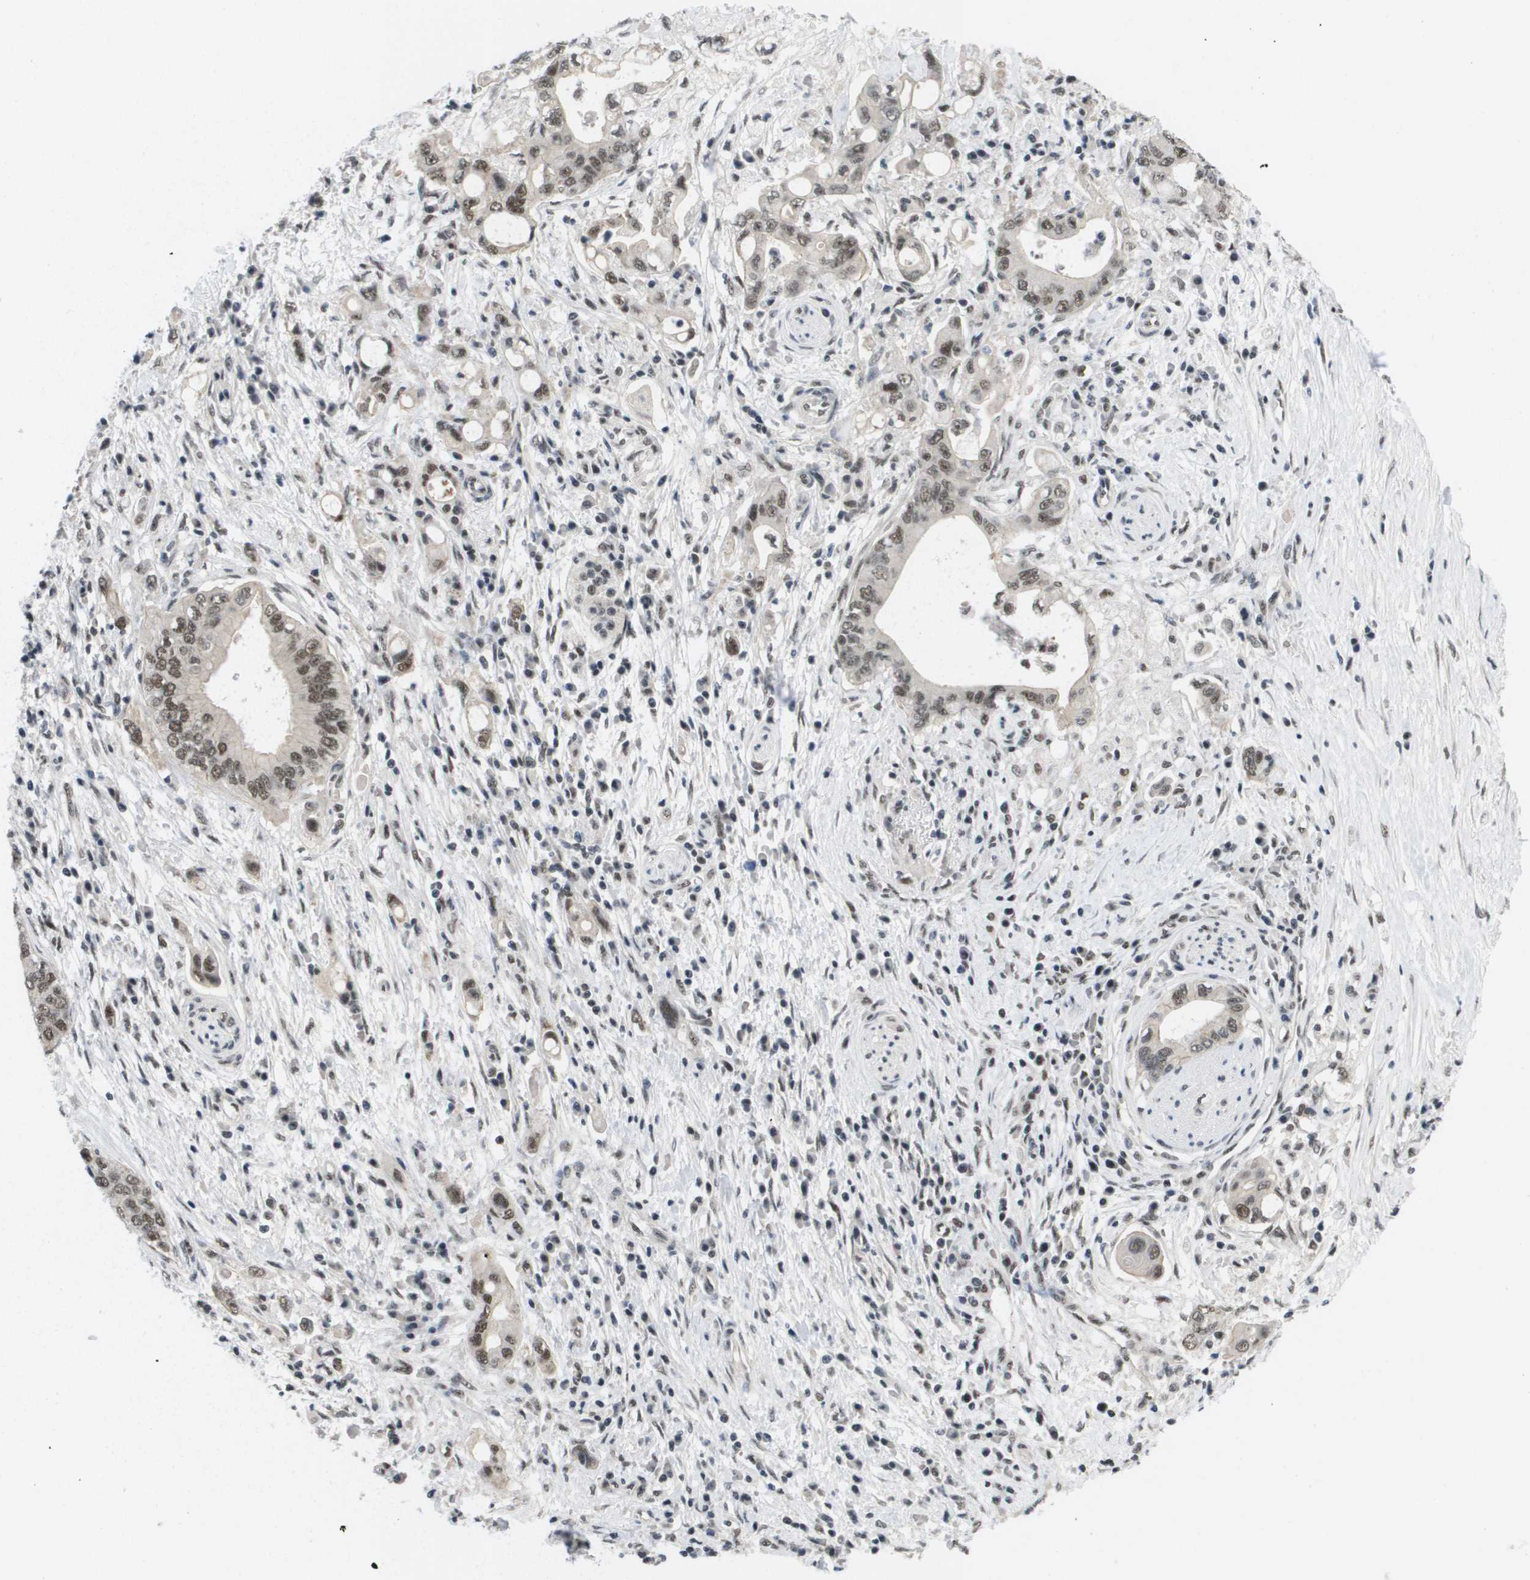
{"staining": {"intensity": "moderate", "quantity": ">75%", "location": "nuclear"}, "tissue": "pancreatic cancer", "cell_type": "Tumor cells", "image_type": "cancer", "snomed": [{"axis": "morphology", "description": "Adenocarcinoma, NOS"}, {"axis": "topography", "description": "Pancreas"}], "caption": "Tumor cells reveal medium levels of moderate nuclear positivity in approximately >75% of cells in human pancreatic cancer.", "gene": "ISY1", "patient": {"sex": "female", "age": 73}}